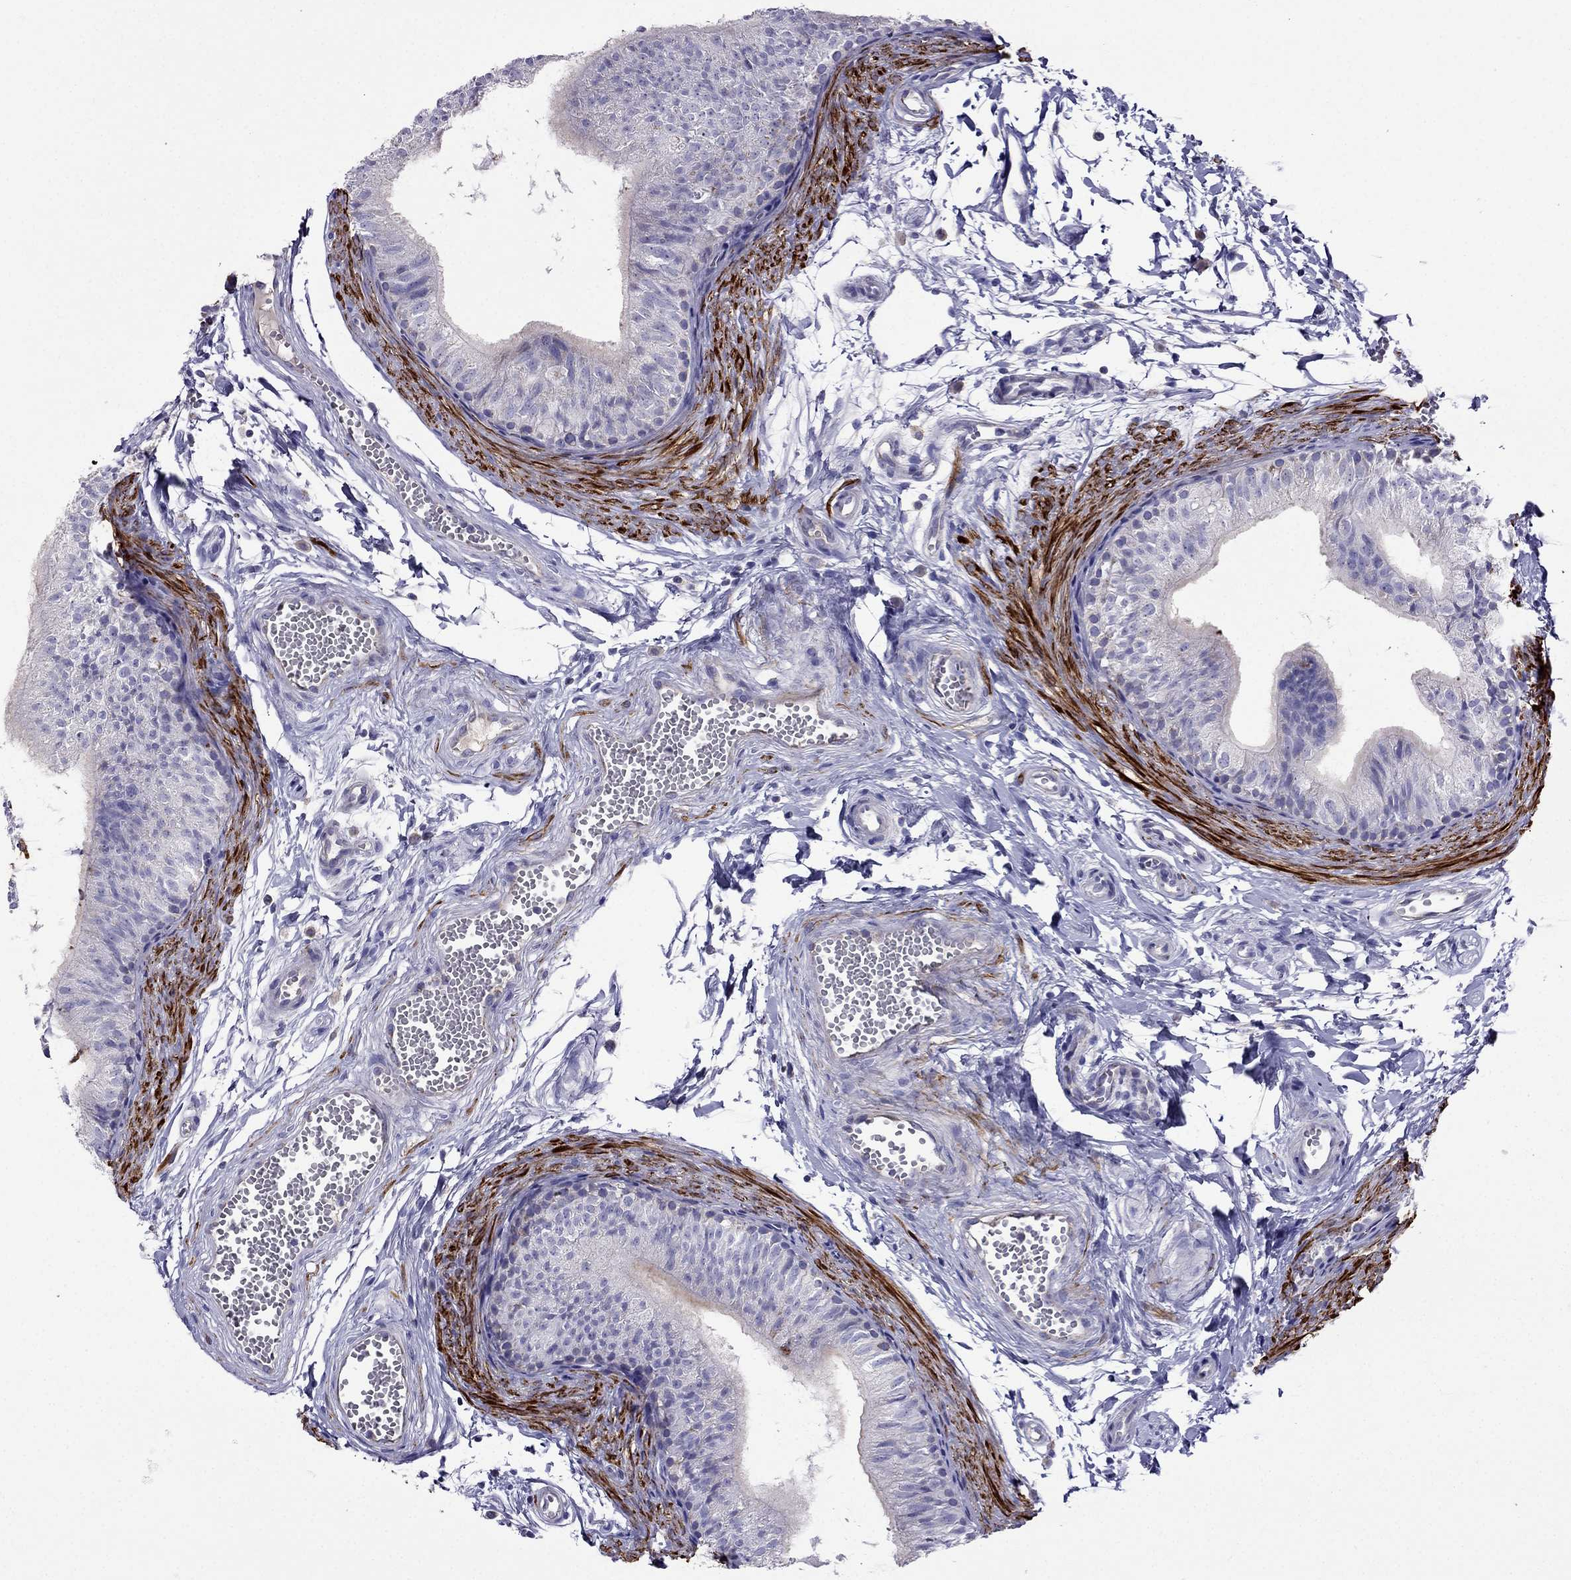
{"staining": {"intensity": "negative", "quantity": "none", "location": "none"}, "tissue": "epididymis", "cell_type": "Glandular cells", "image_type": "normal", "snomed": [{"axis": "morphology", "description": "Normal tissue, NOS"}, {"axis": "topography", "description": "Epididymis"}], "caption": "Histopathology image shows no protein positivity in glandular cells of normal epididymis.", "gene": "DSC1", "patient": {"sex": "male", "age": 22}}